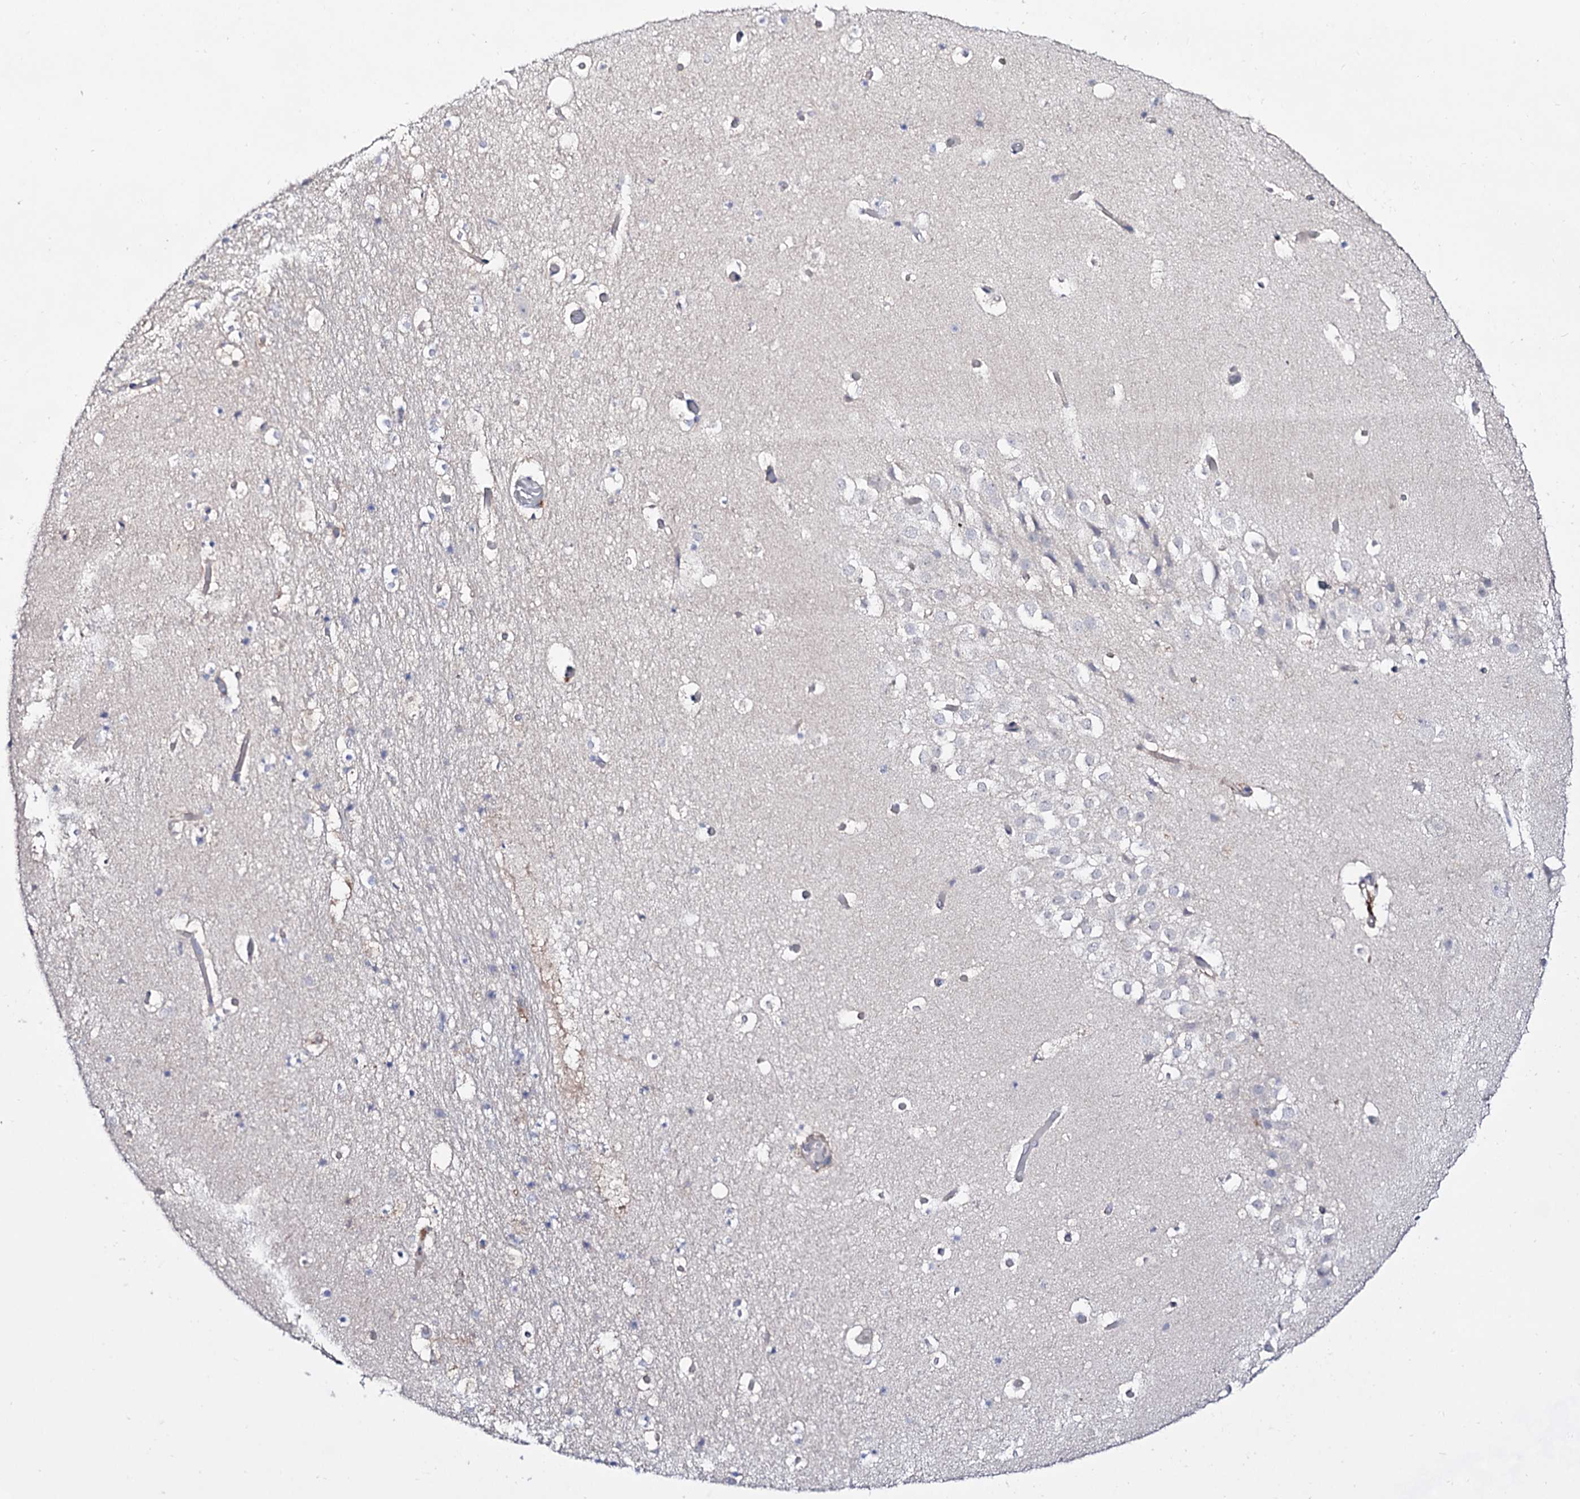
{"staining": {"intensity": "negative", "quantity": "none", "location": "none"}, "tissue": "hippocampus", "cell_type": "Glial cells", "image_type": "normal", "snomed": [{"axis": "morphology", "description": "Normal tissue, NOS"}, {"axis": "topography", "description": "Hippocampus"}], "caption": "Glial cells are negative for brown protein staining in normal hippocampus.", "gene": "PLIN1", "patient": {"sex": "female", "age": 52}}